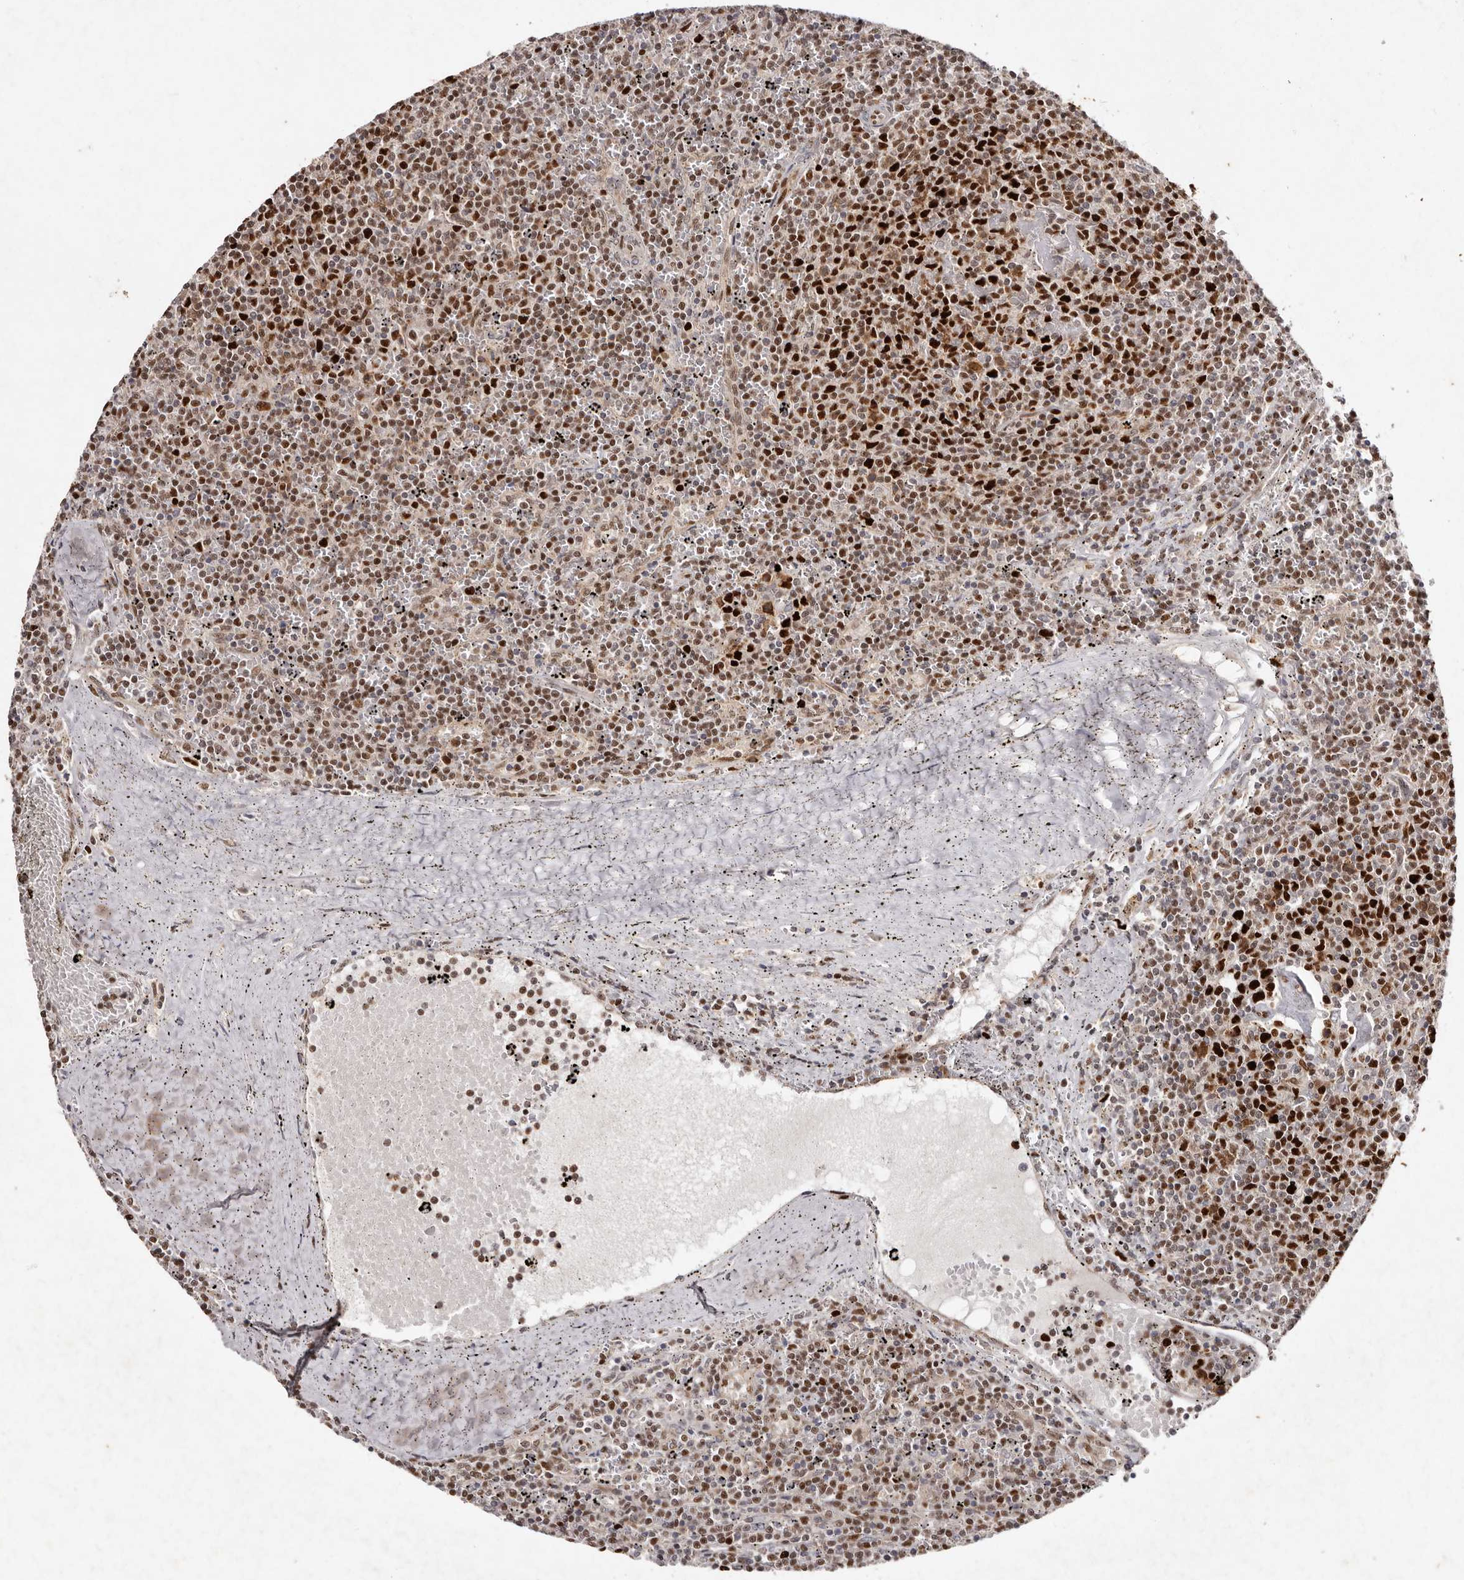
{"staining": {"intensity": "strong", "quantity": "25%-75%", "location": "nuclear"}, "tissue": "lymphoma", "cell_type": "Tumor cells", "image_type": "cancer", "snomed": [{"axis": "morphology", "description": "Malignant lymphoma, non-Hodgkin's type, Low grade"}, {"axis": "topography", "description": "Spleen"}], "caption": "Low-grade malignant lymphoma, non-Hodgkin's type stained with IHC exhibits strong nuclear expression in approximately 25%-75% of tumor cells.", "gene": "KLF7", "patient": {"sex": "female", "age": 50}}